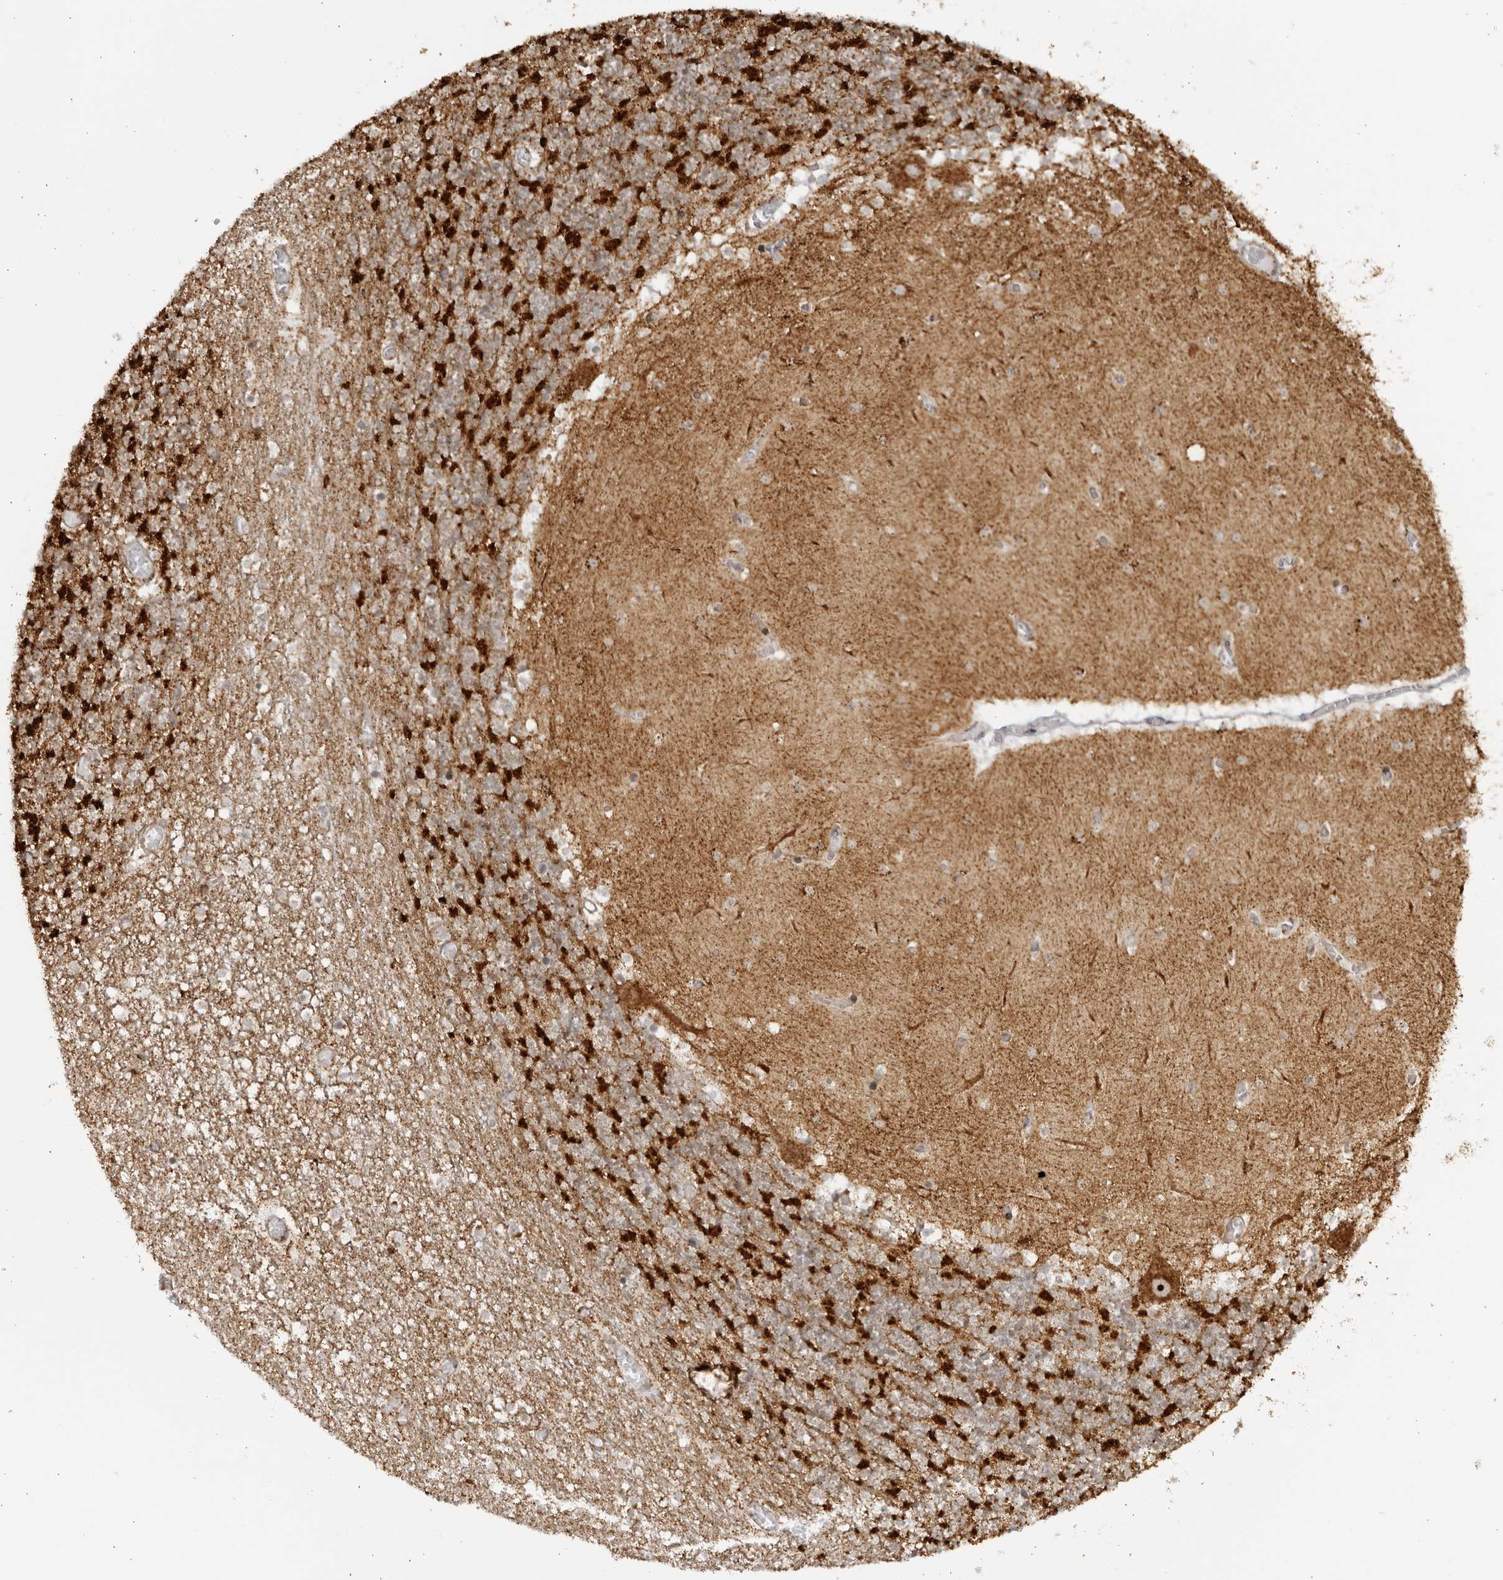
{"staining": {"intensity": "strong", "quantity": "25%-75%", "location": "cytoplasmic/membranous"}, "tissue": "cerebellum", "cell_type": "Cells in granular layer", "image_type": "normal", "snomed": [{"axis": "morphology", "description": "Normal tissue, NOS"}, {"axis": "topography", "description": "Cerebellum"}], "caption": "Cells in granular layer demonstrate strong cytoplasmic/membranous staining in approximately 25%-75% of cells in unremarkable cerebellum. The protein is stained brown, and the nuclei are stained in blue (DAB IHC with brightfield microscopy, high magnification).", "gene": "RBM34", "patient": {"sex": "female", "age": 28}}